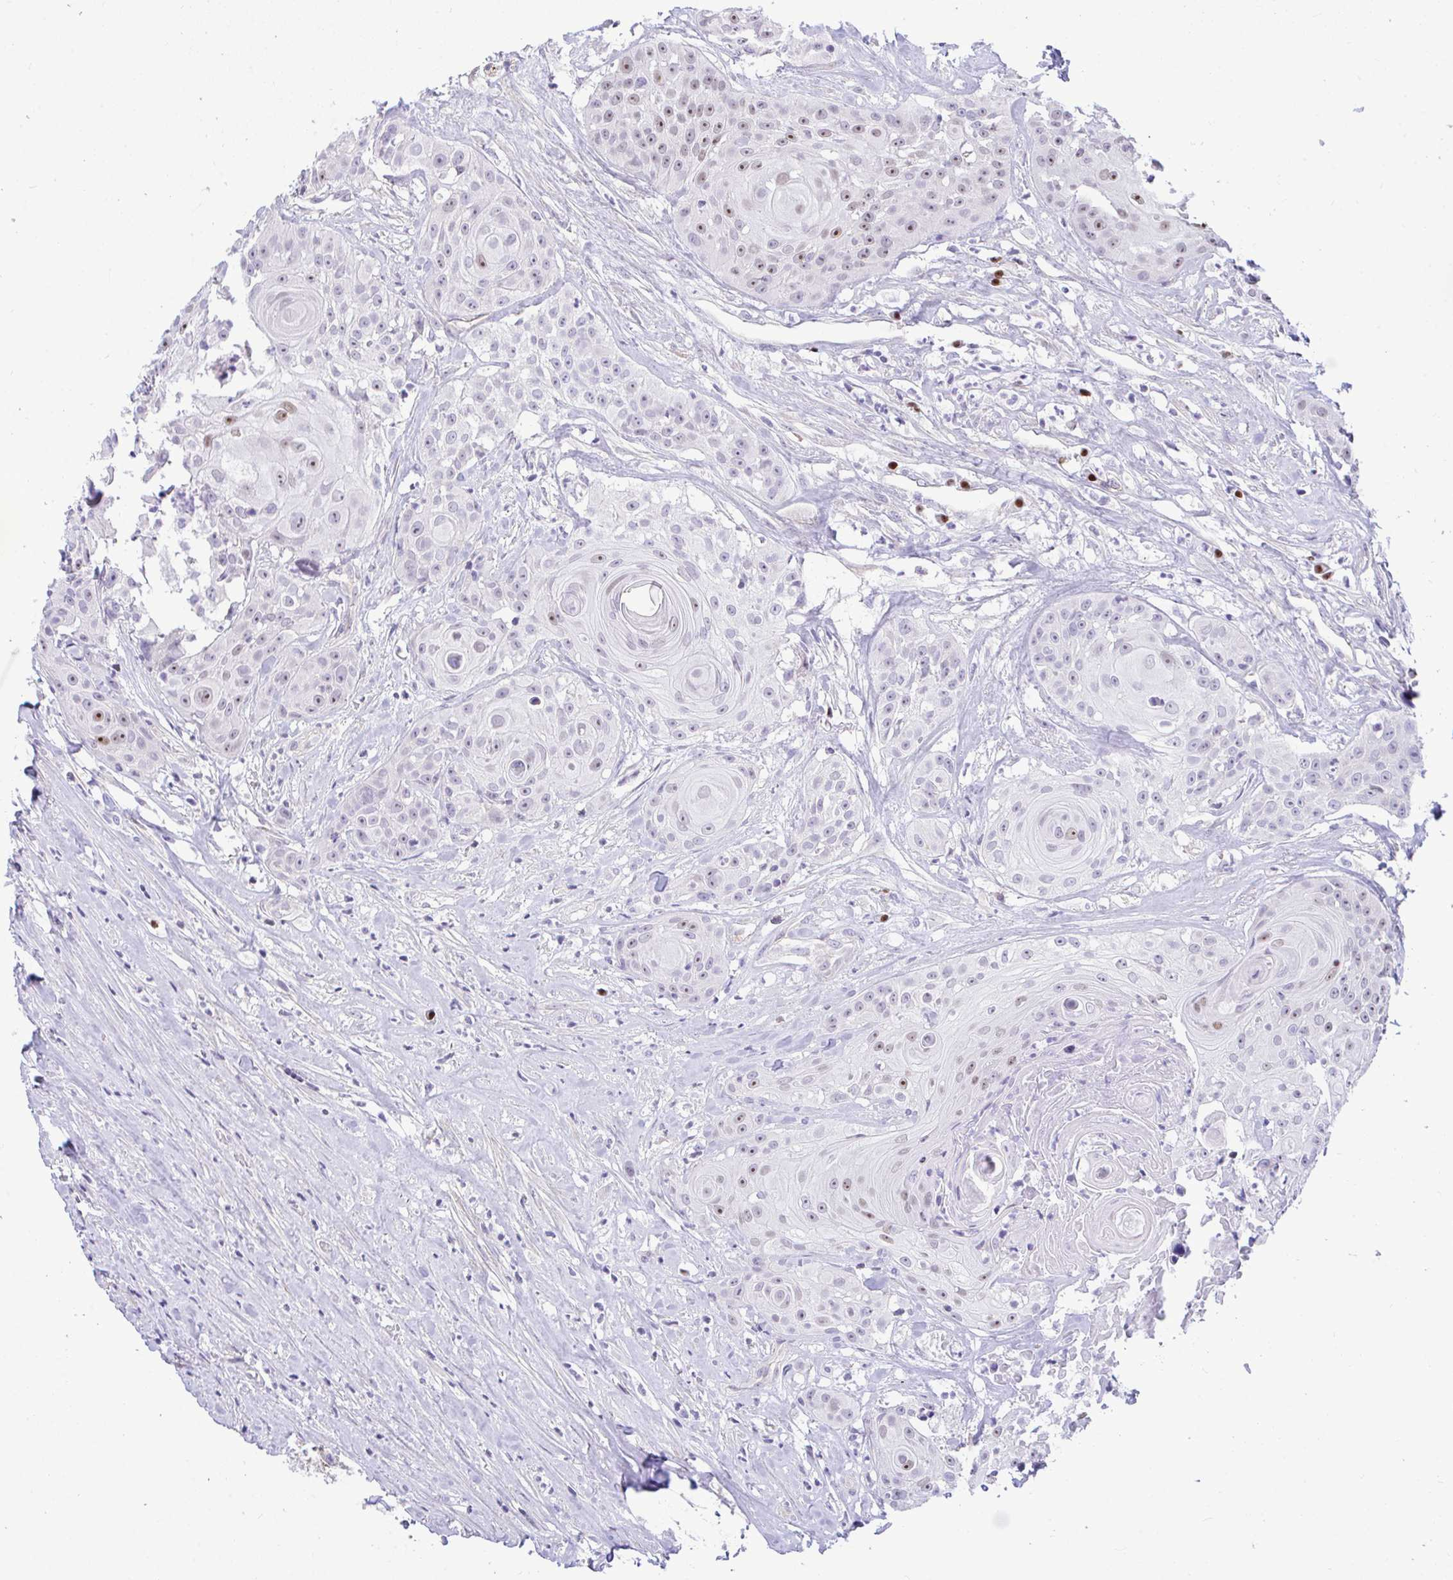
{"staining": {"intensity": "weak", "quantity": "<25%", "location": "nuclear"}, "tissue": "head and neck cancer", "cell_type": "Tumor cells", "image_type": "cancer", "snomed": [{"axis": "morphology", "description": "Squamous cell carcinoma, NOS"}, {"axis": "topography", "description": "Head-Neck"}], "caption": "Tumor cells are negative for protein expression in human head and neck squamous cell carcinoma.", "gene": "SLC25A51", "patient": {"sex": "male", "age": 83}}